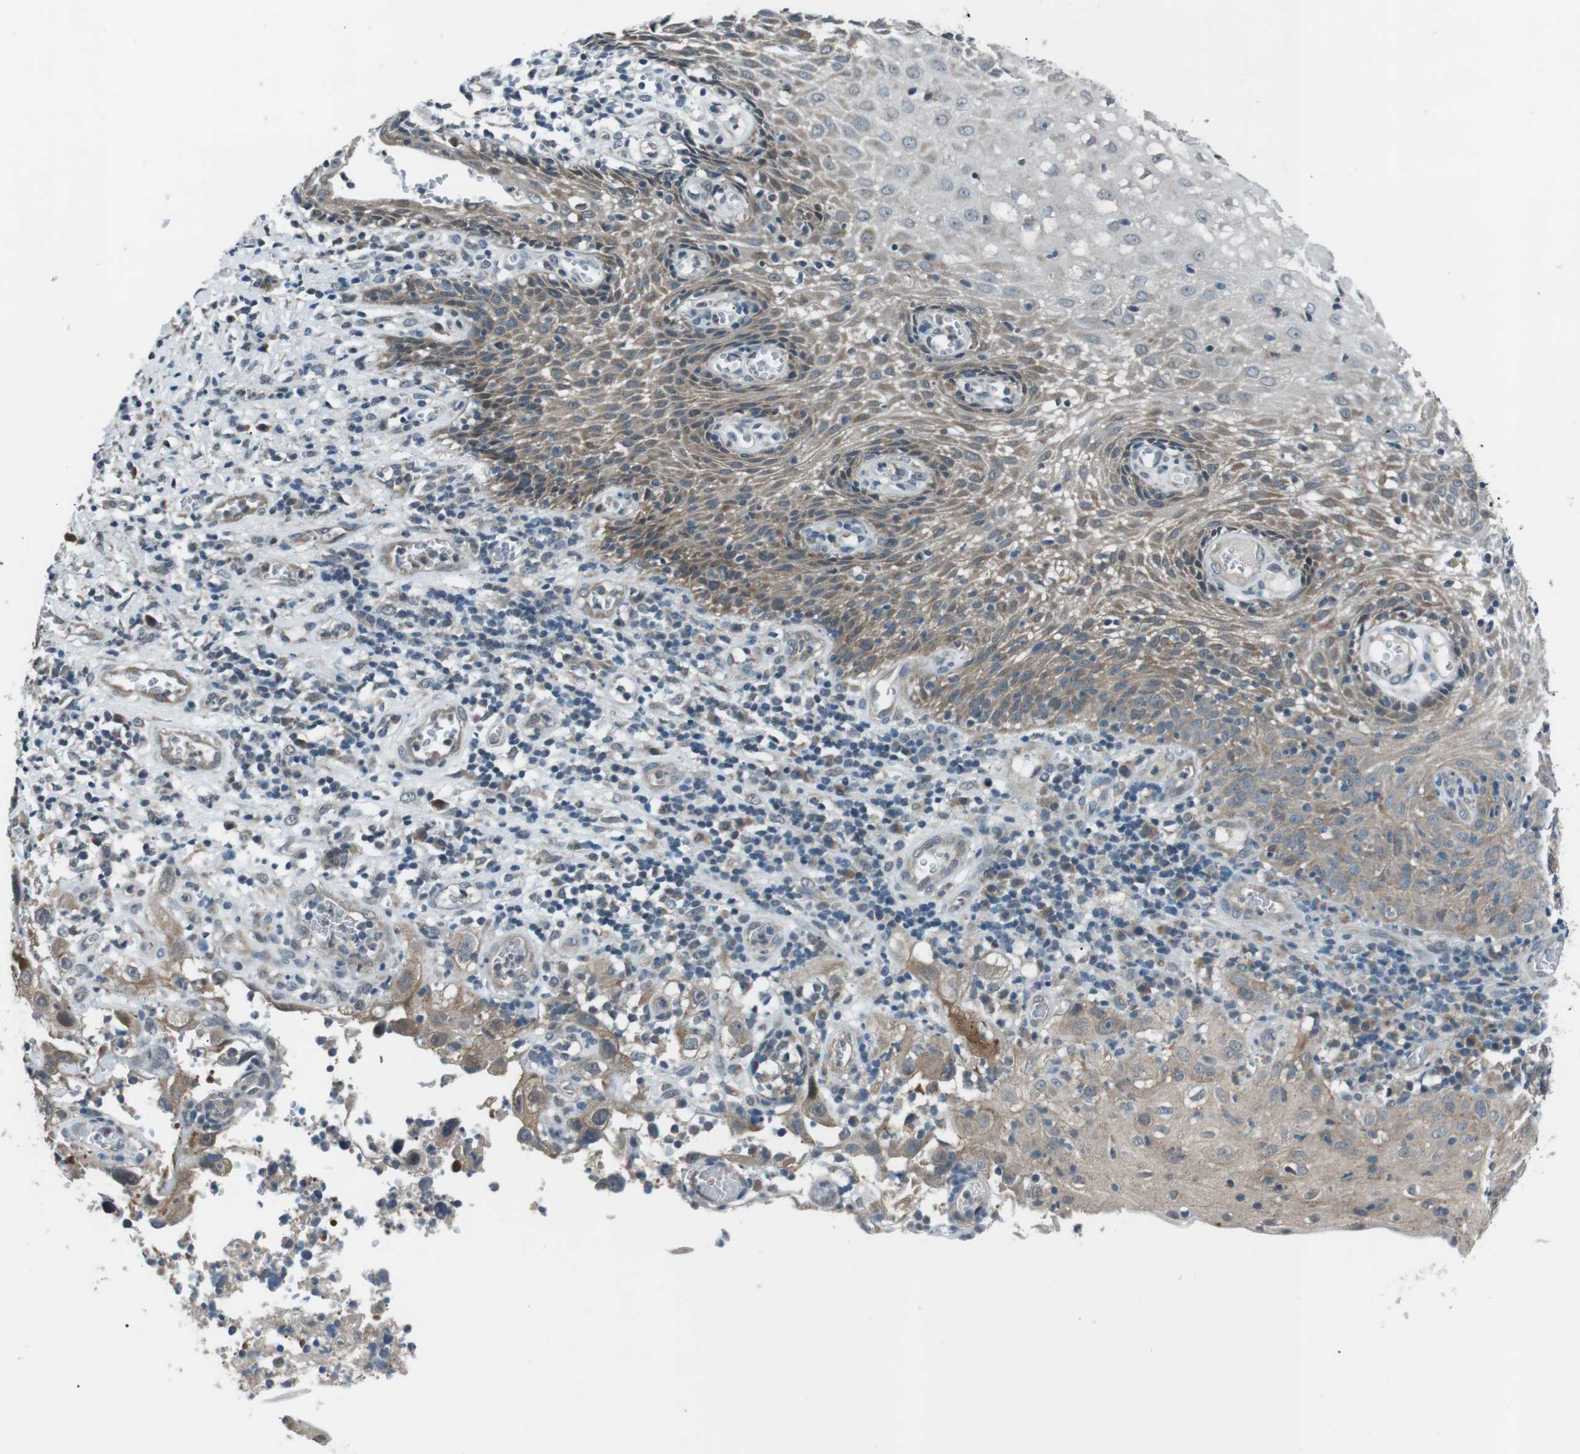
{"staining": {"intensity": "weak", "quantity": ">75%", "location": "cytoplasmic/membranous"}, "tissue": "cervical cancer", "cell_type": "Tumor cells", "image_type": "cancer", "snomed": [{"axis": "morphology", "description": "Squamous cell carcinoma, NOS"}, {"axis": "topography", "description": "Cervix"}], "caption": "A photomicrograph of cervical cancer stained for a protein demonstrates weak cytoplasmic/membranous brown staining in tumor cells.", "gene": "LRIG2", "patient": {"sex": "female", "age": 32}}